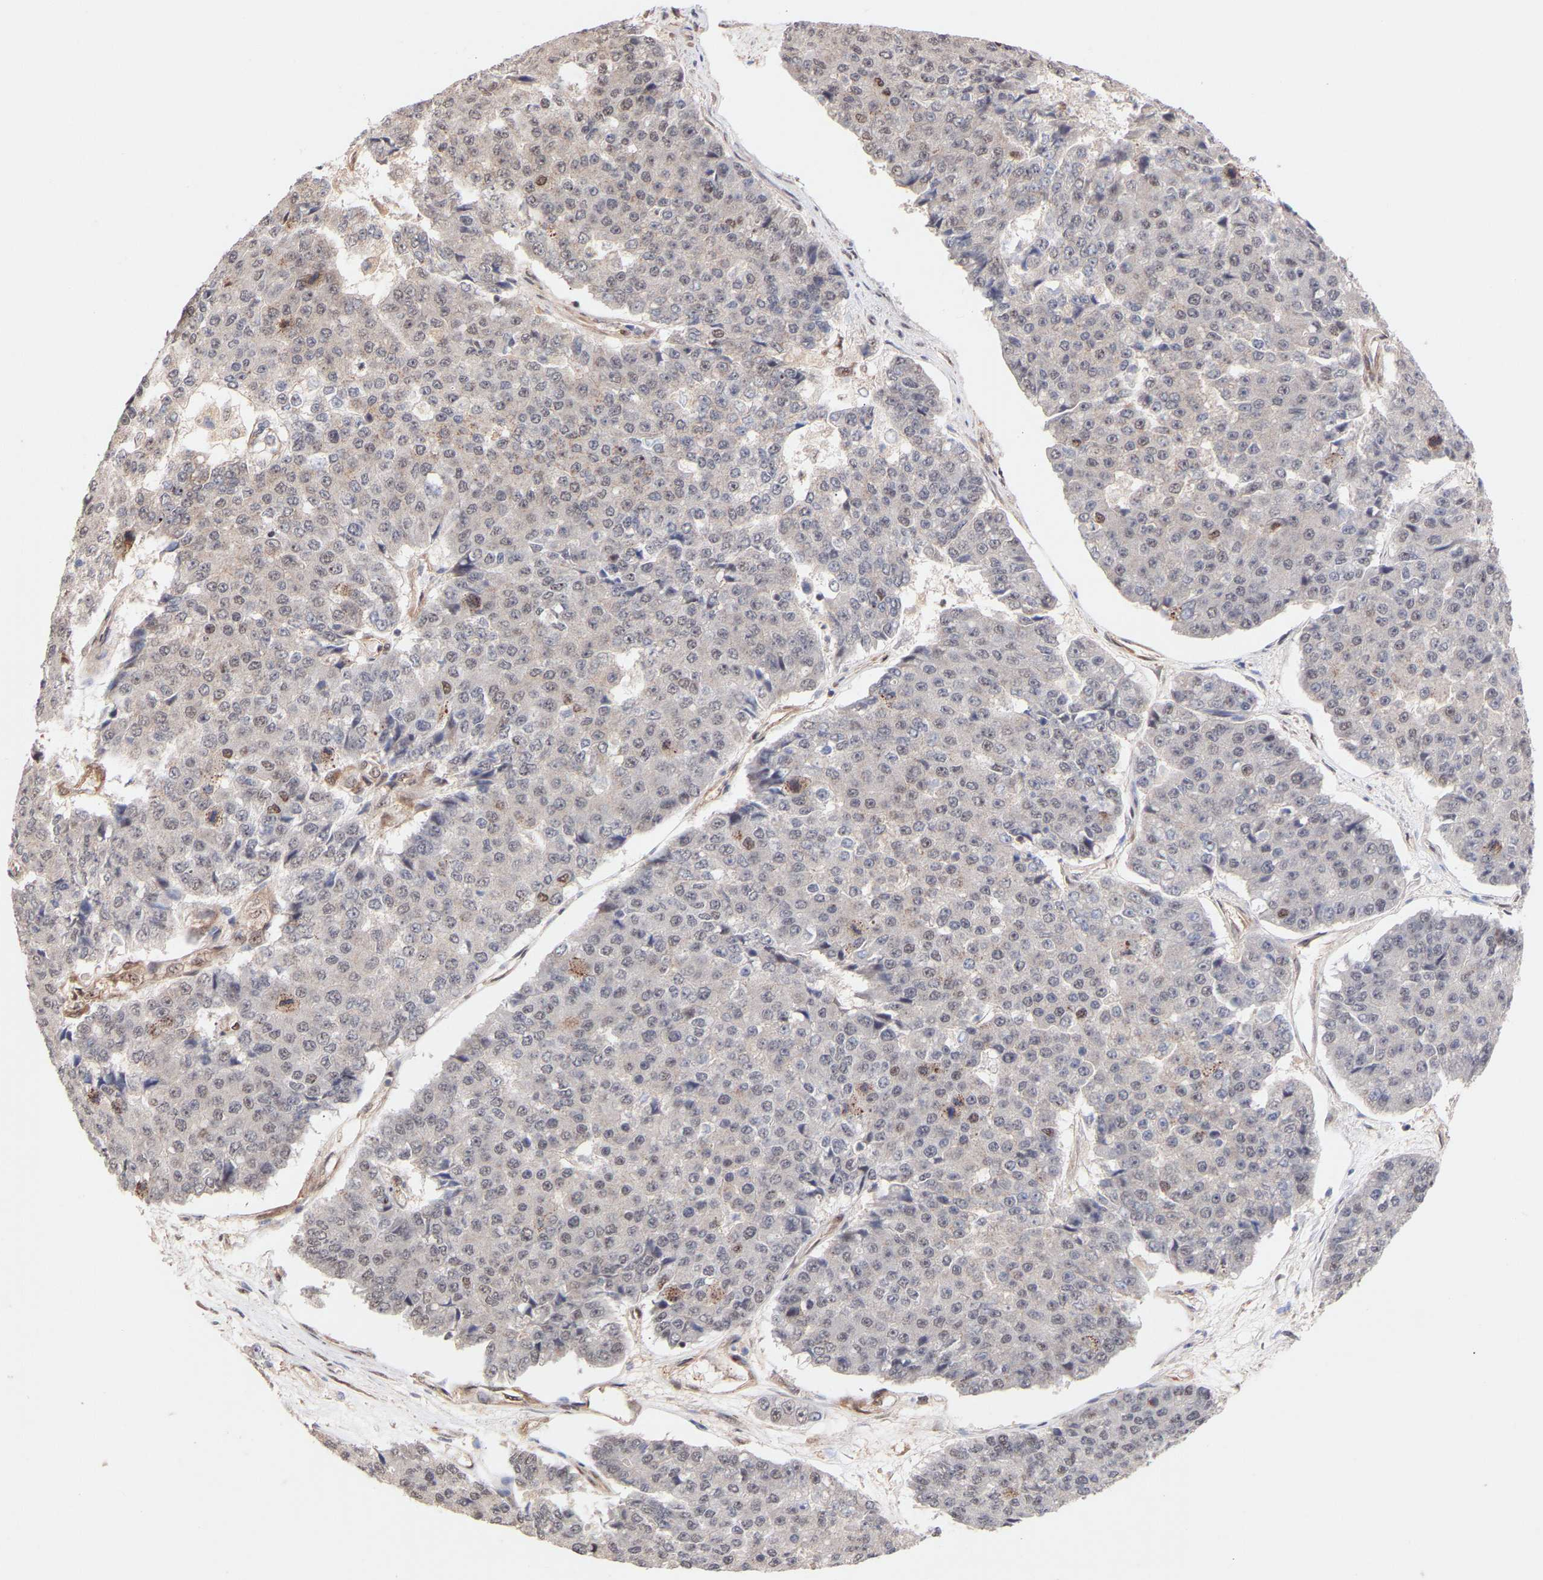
{"staining": {"intensity": "weak", "quantity": "<25%", "location": "nuclear"}, "tissue": "pancreatic cancer", "cell_type": "Tumor cells", "image_type": "cancer", "snomed": [{"axis": "morphology", "description": "Adenocarcinoma, NOS"}, {"axis": "topography", "description": "Pancreas"}], "caption": "An IHC photomicrograph of adenocarcinoma (pancreatic) is shown. There is no staining in tumor cells of adenocarcinoma (pancreatic).", "gene": "PDLIM5", "patient": {"sex": "male", "age": 50}}